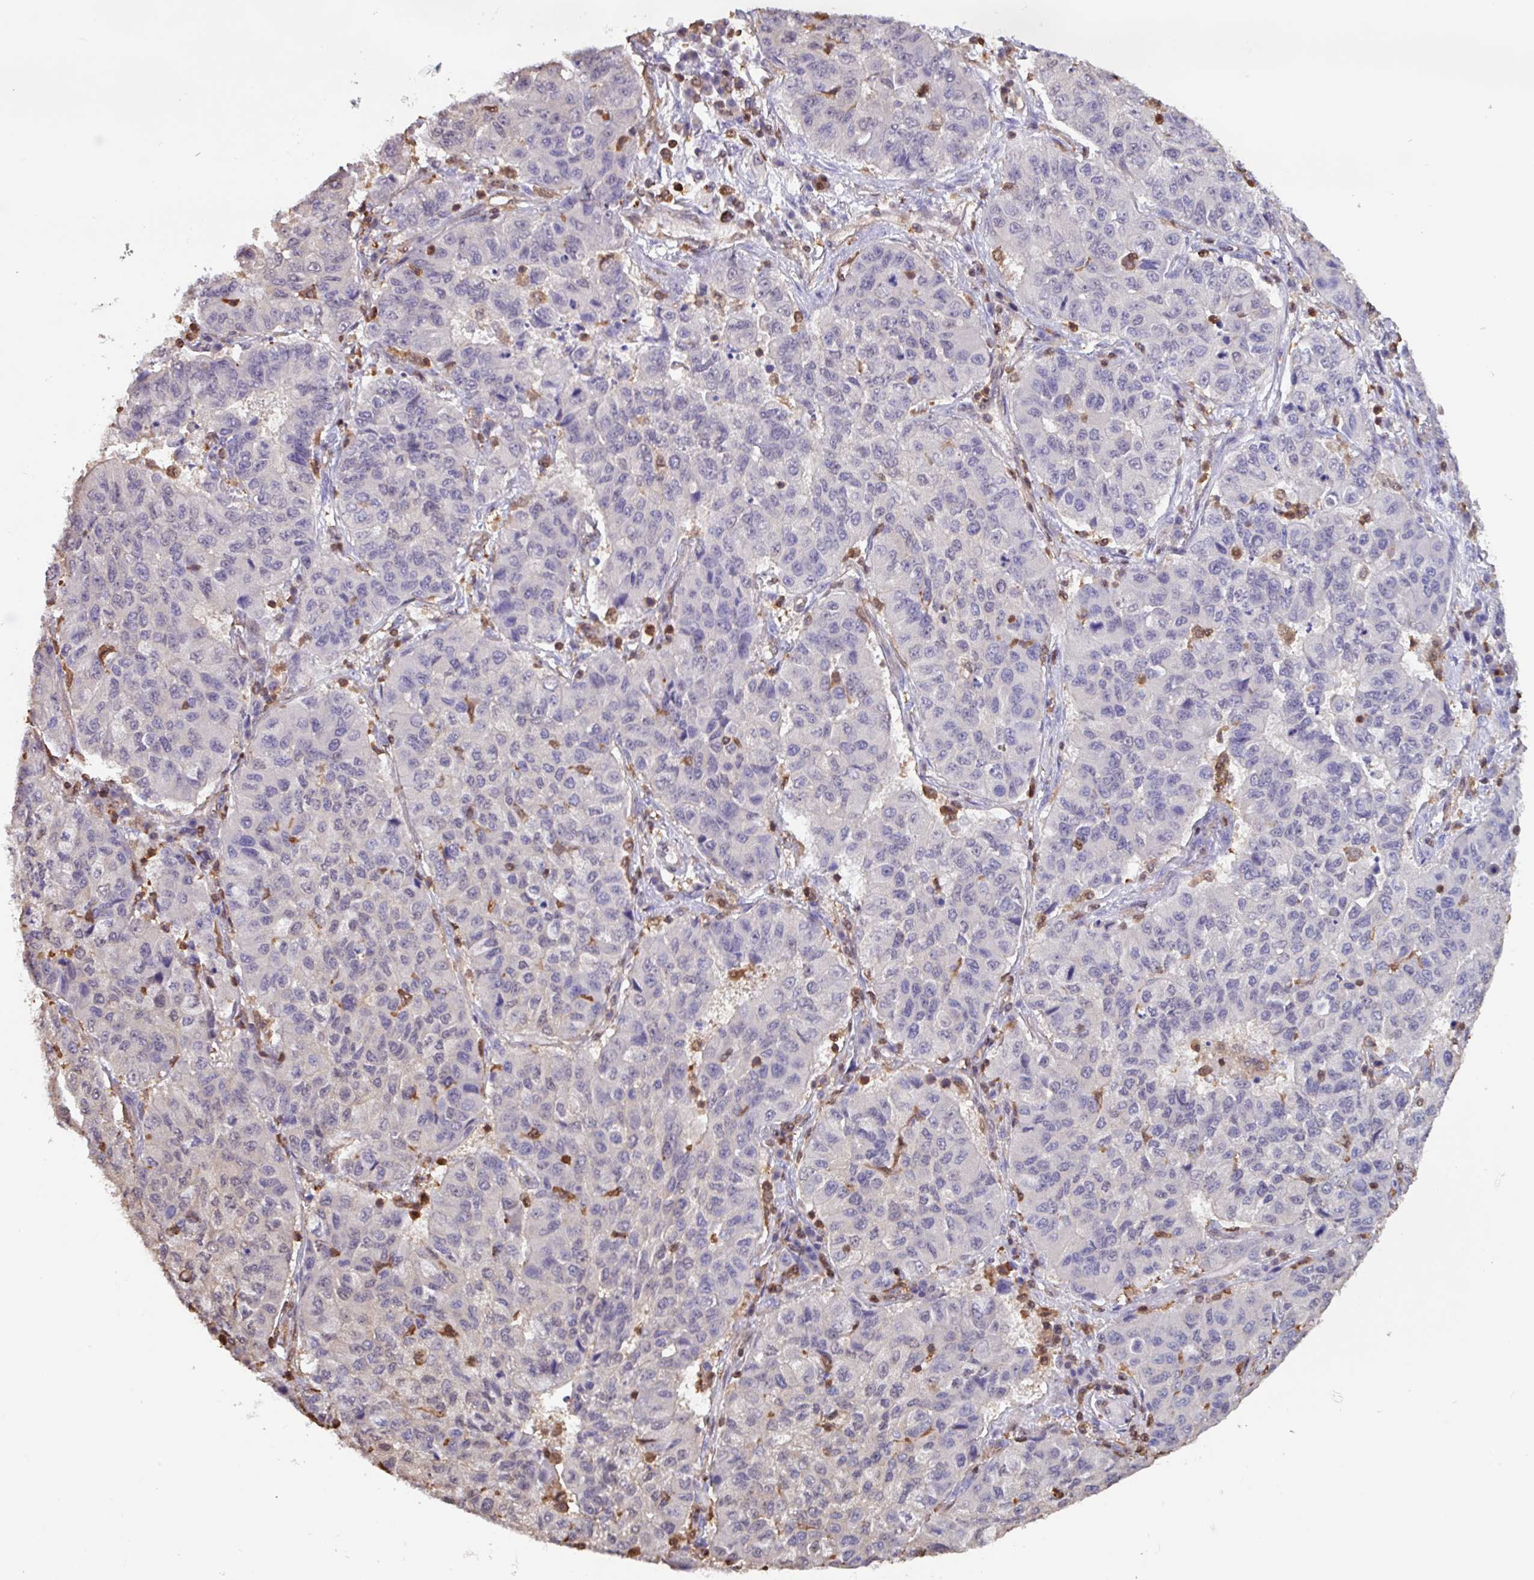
{"staining": {"intensity": "negative", "quantity": "none", "location": "none"}, "tissue": "lung cancer", "cell_type": "Tumor cells", "image_type": "cancer", "snomed": [{"axis": "morphology", "description": "Squamous cell carcinoma, NOS"}, {"axis": "topography", "description": "Lung"}], "caption": "Immunohistochemistry (IHC) photomicrograph of neoplastic tissue: lung cancer (squamous cell carcinoma) stained with DAB (3,3'-diaminobenzidine) exhibits no significant protein expression in tumor cells. The staining is performed using DAB brown chromogen with nuclei counter-stained in using hematoxylin.", "gene": "ARHGDIB", "patient": {"sex": "male", "age": 74}}